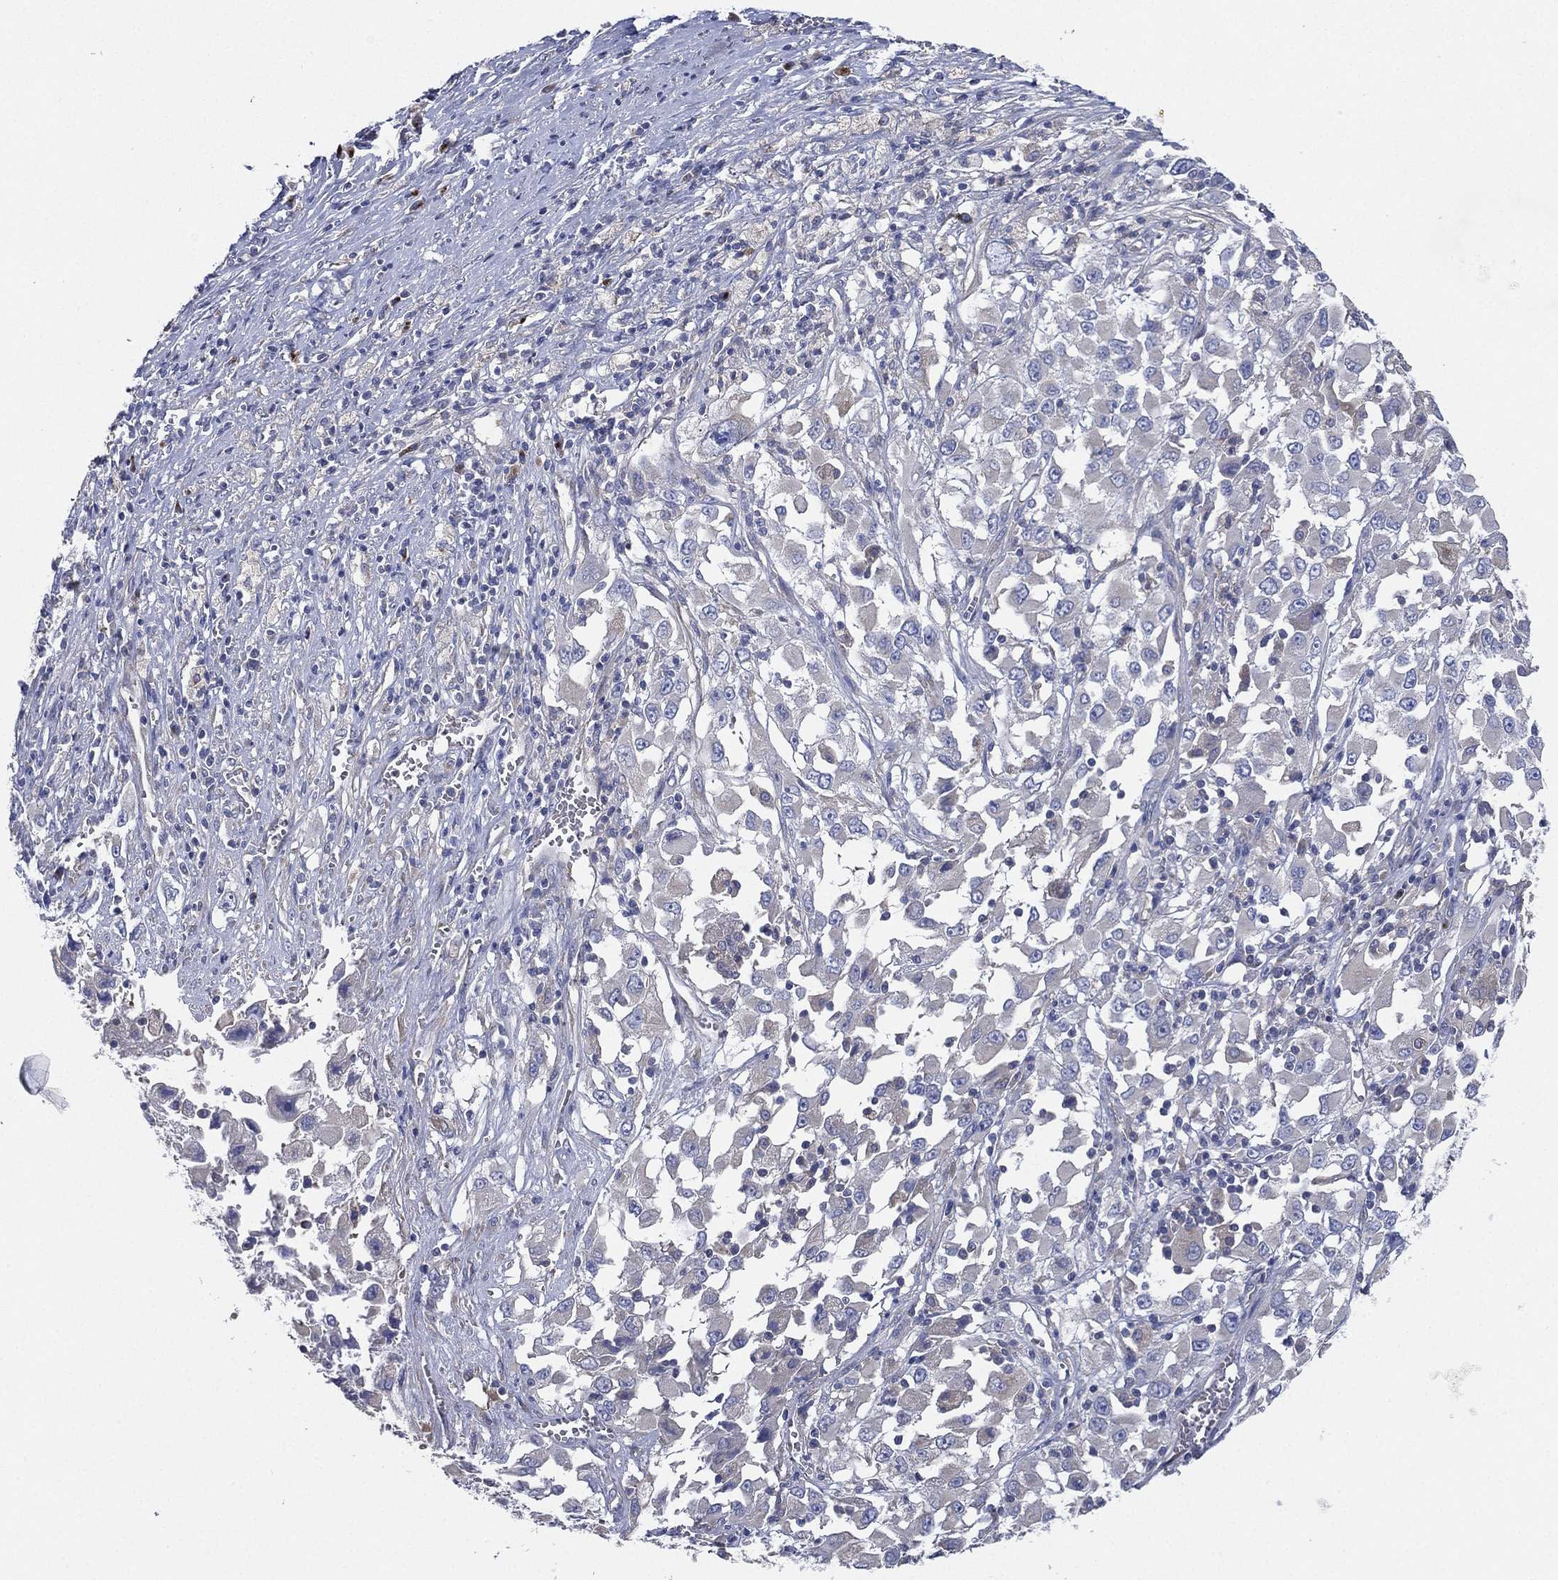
{"staining": {"intensity": "negative", "quantity": "none", "location": "none"}, "tissue": "melanoma", "cell_type": "Tumor cells", "image_type": "cancer", "snomed": [{"axis": "morphology", "description": "Malignant melanoma, Metastatic site"}, {"axis": "topography", "description": "Soft tissue"}], "caption": "Photomicrograph shows no protein staining in tumor cells of malignant melanoma (metastatic site) tissue. (DAB immunohistochemistry with hematoxylin counter stain).", "gene": "ATP8A2", "patient": {"sex": "male", "age": 50}}